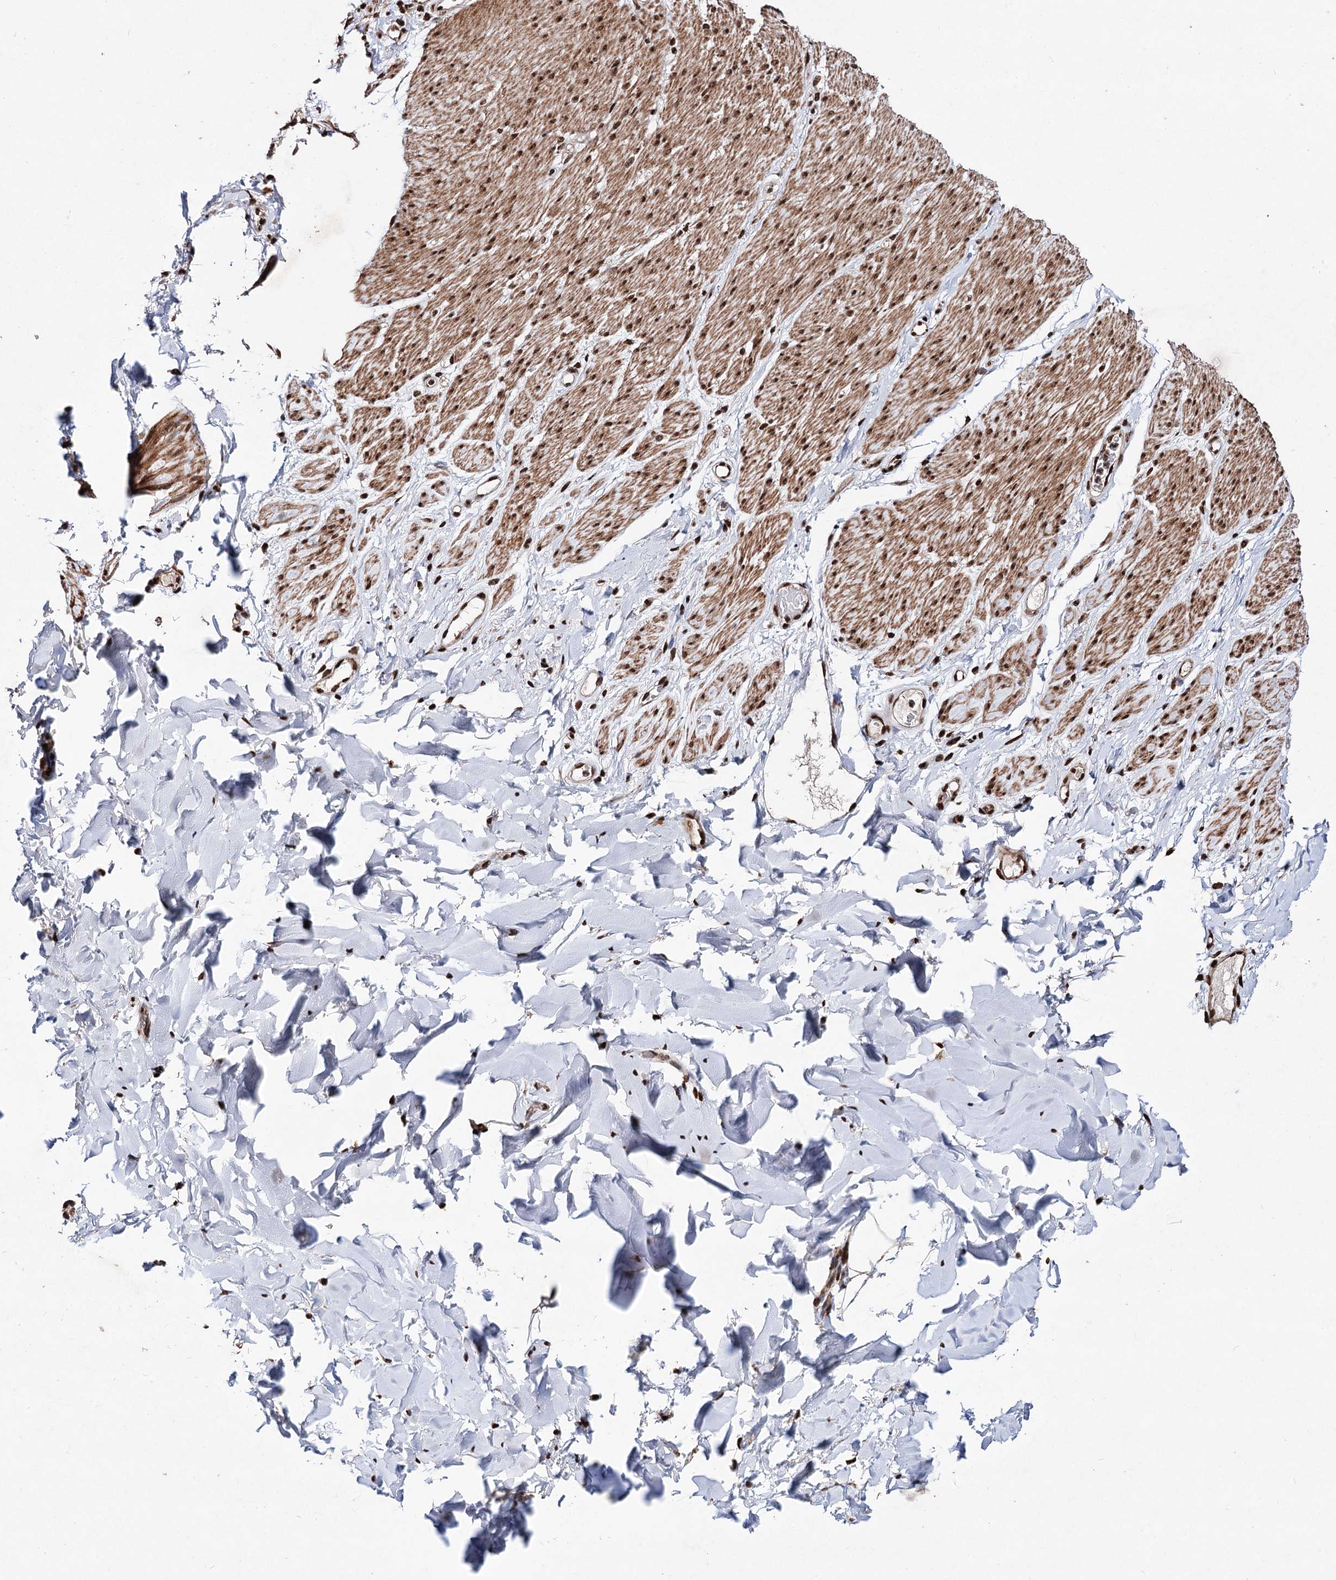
{"staining": {"intensity": "strong", "quantity": "25%-75%", "location": "nuclear"}, "tissue": "adipose tissue", "cell_type": "Adipocytes", "image_type": "normal", "snomed": [{"axis": "morphology", "description": "Normal tissue, NOS"}, {"axis": "topography", "description": "Colon"}, {"axis": "topography", "description": "Peripheral nerve tissue"}], "caption": "Immunohistochemistry (IHC) of unremarkable human adipose tissue reveals high levels of strong nuclear staining in about 25%-75% of adipocytes. Immunohistochemistry (IHC) stains the protein in brown and the nuclei are stained blue.", "gene": "MATR3", "patient": {"sex": "female", "age": 61}}